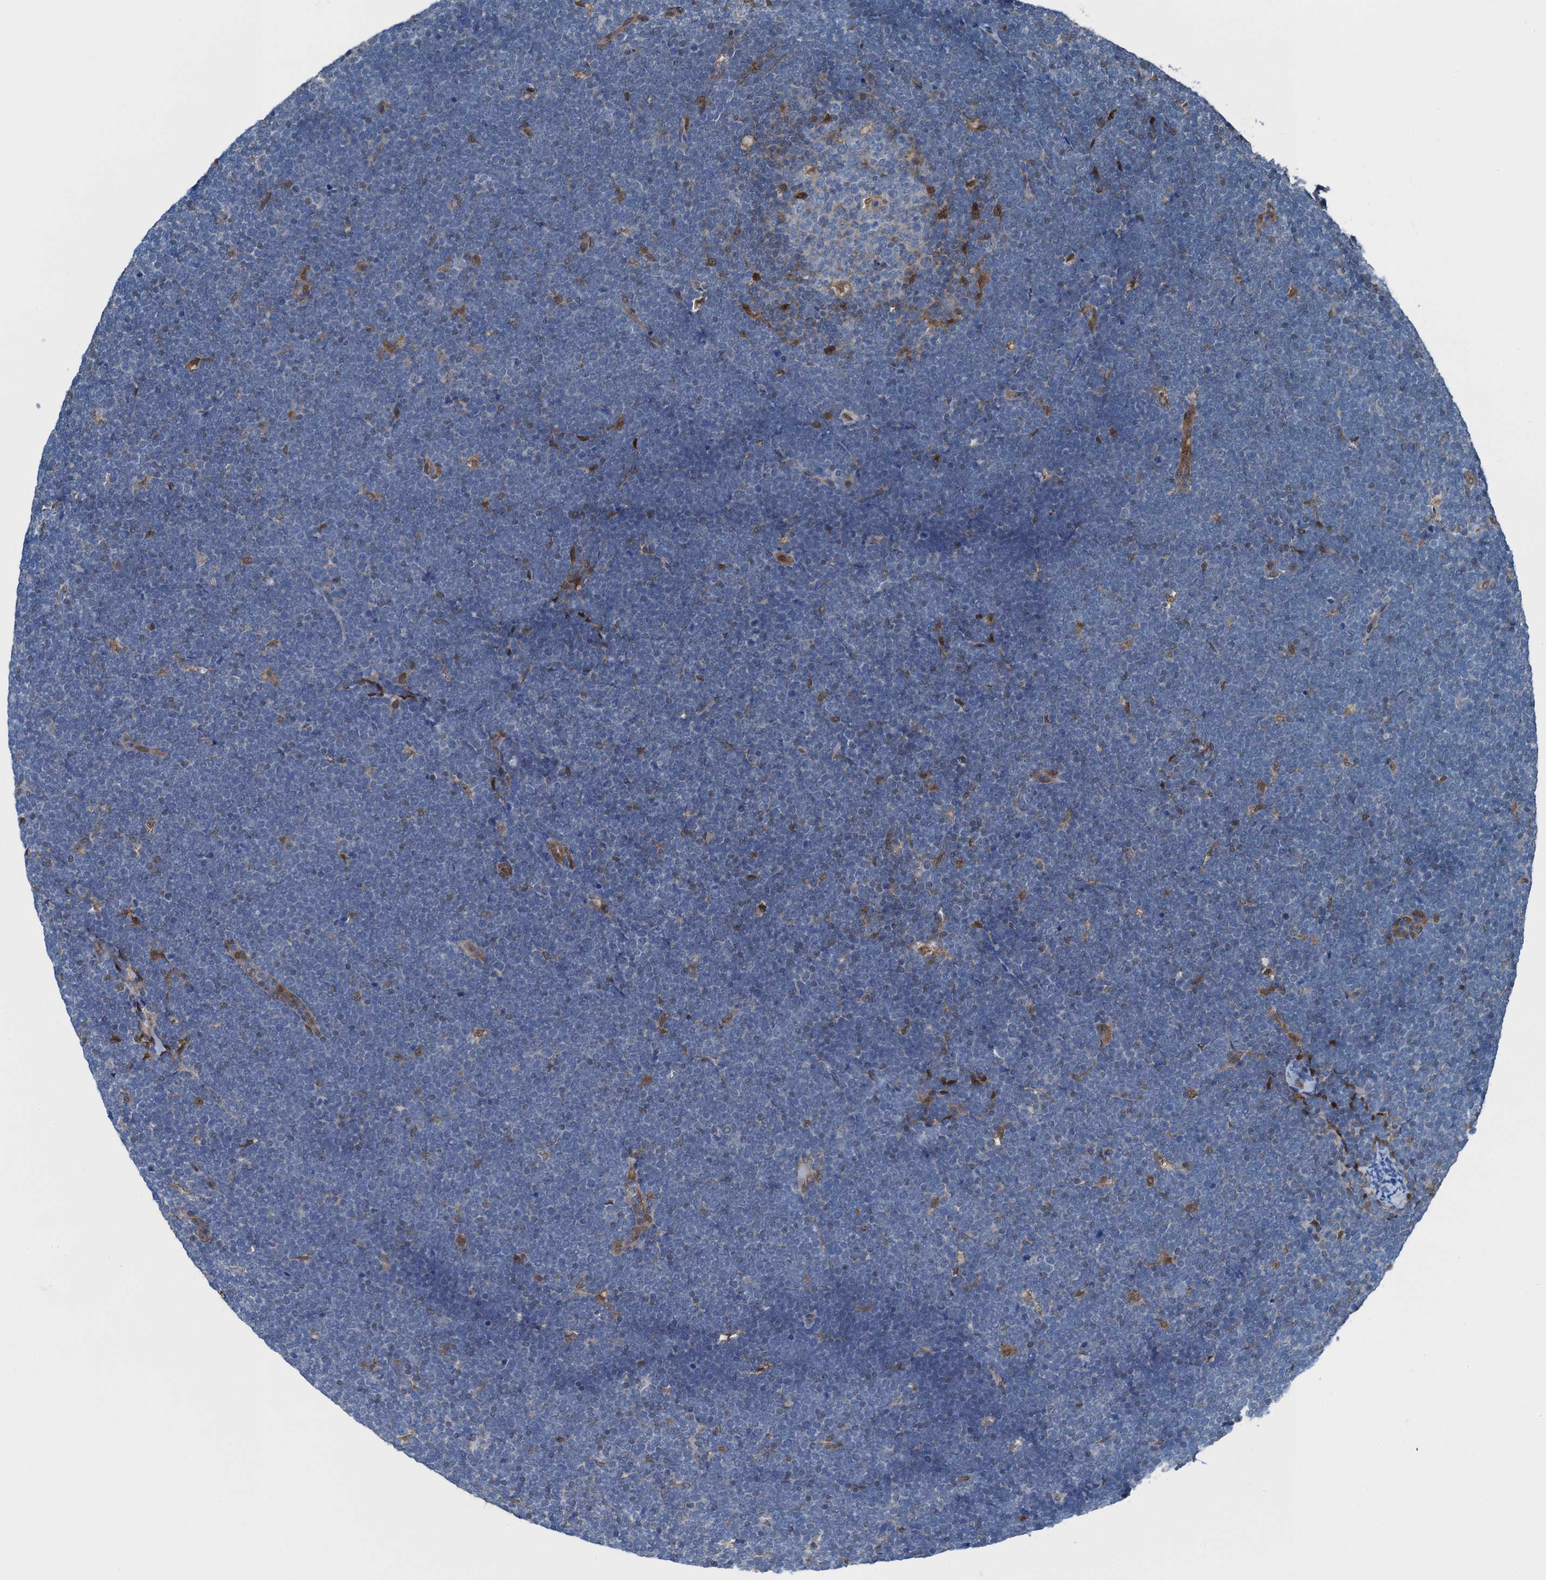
{"staining": {"intensity": "negative", "quantity": "none", "location": "none"}, "tissue": "lymphoma", "cell_type": "Tumor cells", "image_type": "cancer", "snomed": [{"axis": "morphology", "description": "Malignant lymphoma, non-Hodgkin's type, High grade"}, {"axis": "topography", "description": "Lymph node"}], "caption": "The micrograph shows no significant expression in tumor cells of lymphoma.", "gene": "RNH1", "patient": {"sex": "male", "age": 13}}